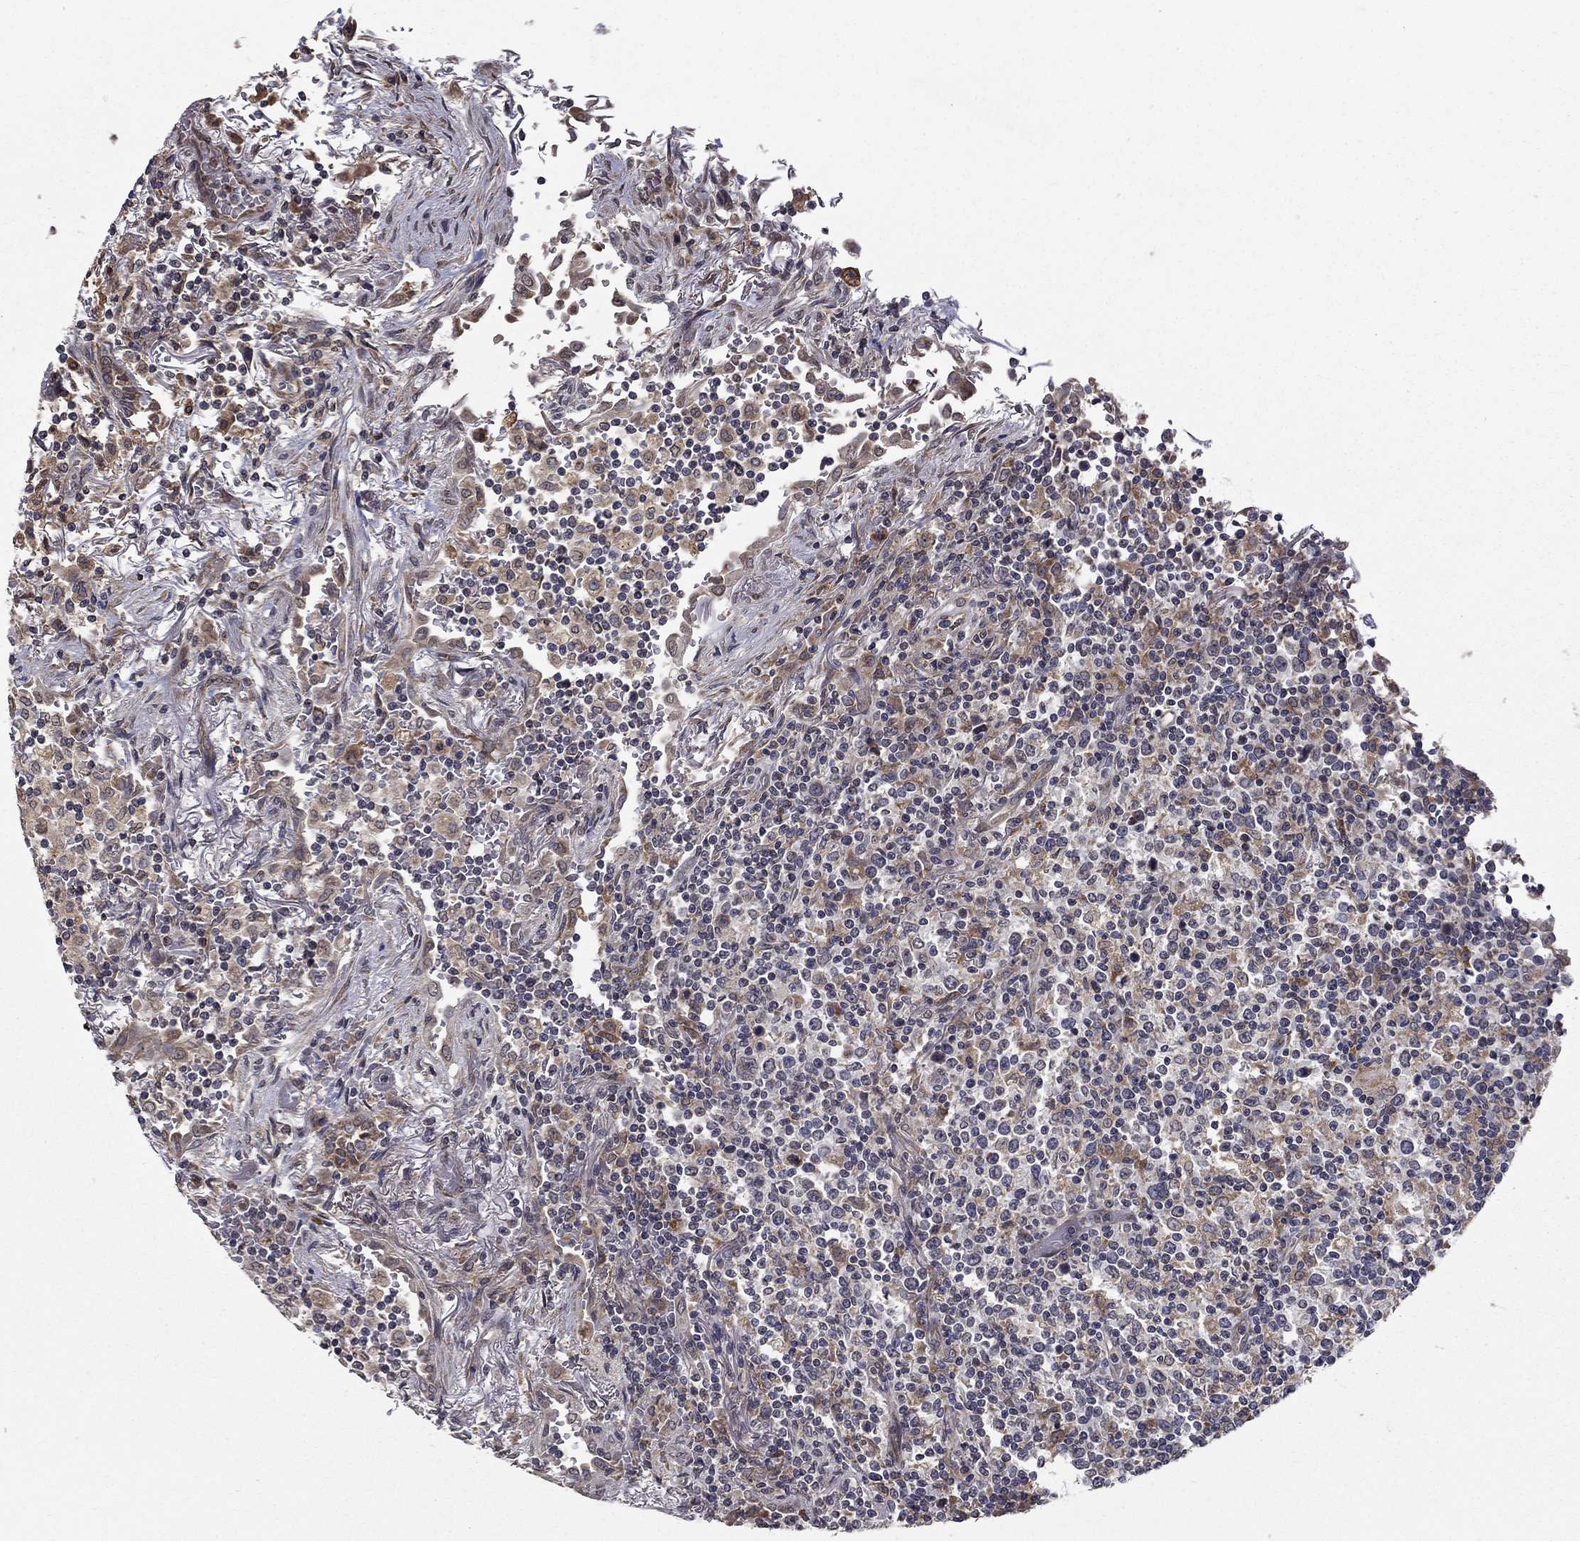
{"staining": {"intensity": "negative", "quantity": "none", "location": "none"}, "tissue": "lymphoma", "cell_type": "Tumor cells", "image_type": "cancer", "snomed": [{"axis": "morphology", "description": "Malignant lymphoma, non-Hodgkin's type, High grade"}, {"axis": "topography", "description": "Lung"}], "caption": "This is an immunohistochemistry photomicrograph of high-grade malignant lymphoma, non-Hodgkin's type. There is no positivity in tumor cells.", "gene": "SLC2A13", "patient": {"sex": "male", "age": 79}}